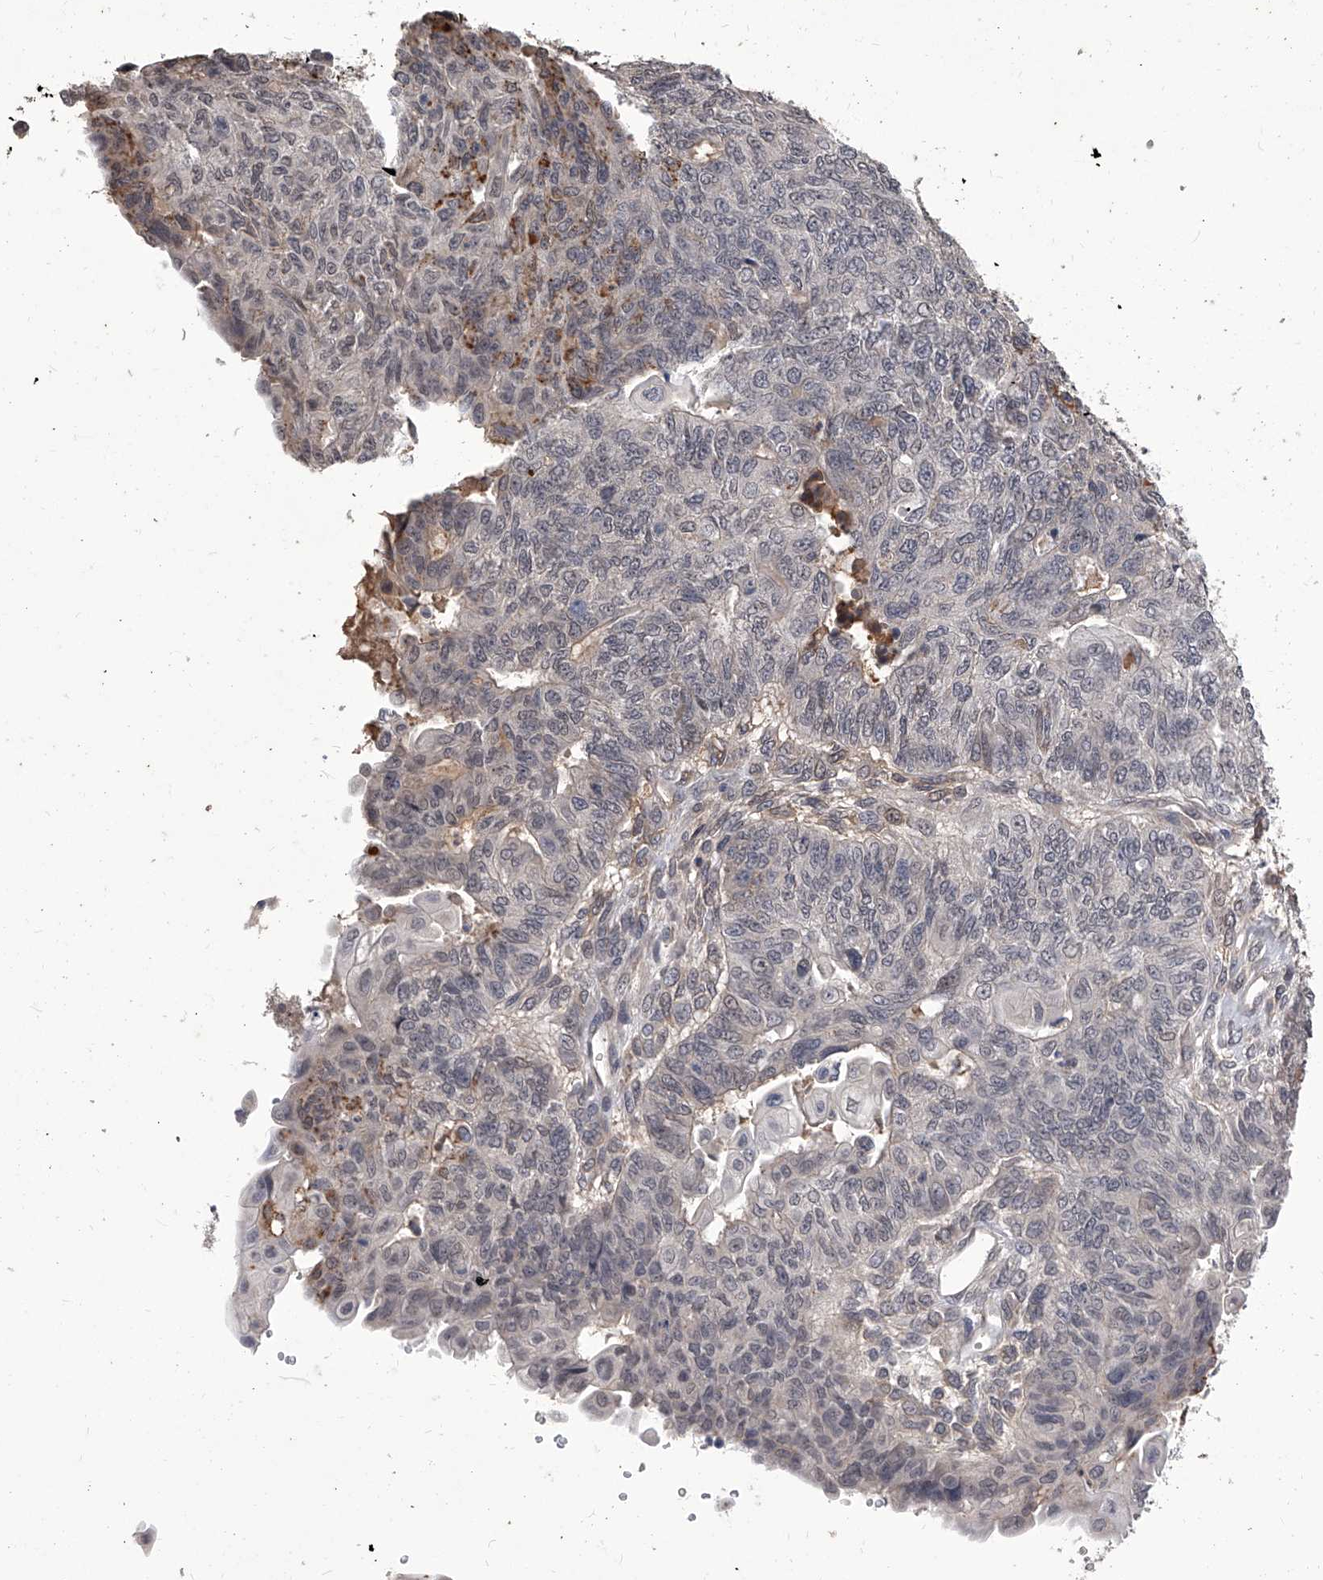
{"staining": {"intensity": "weak", "quantity": "<25%", "location": "cytoplasmic/membranous"}, "tissue": "endometrial cancer", "cell_type": "Tumor cells", "image_type": "cancer", "snomed": [{"axis": "morphology", "description": "Adenocarcinoma, NOS"}, {"axis": "topography", "description": "Endometrium"}], "caption": "DAB (3,3'-diaminobenzidine) immunohistochemical staining of endometrial cancer (adenocarcinoma) shows no significant positivity in tumor cells. (Immunohistochemistry (ihc), brightfield microscopy, high magnification).", "gene": "CFAP410", "patient": {"sex": "female", "age": 32}}